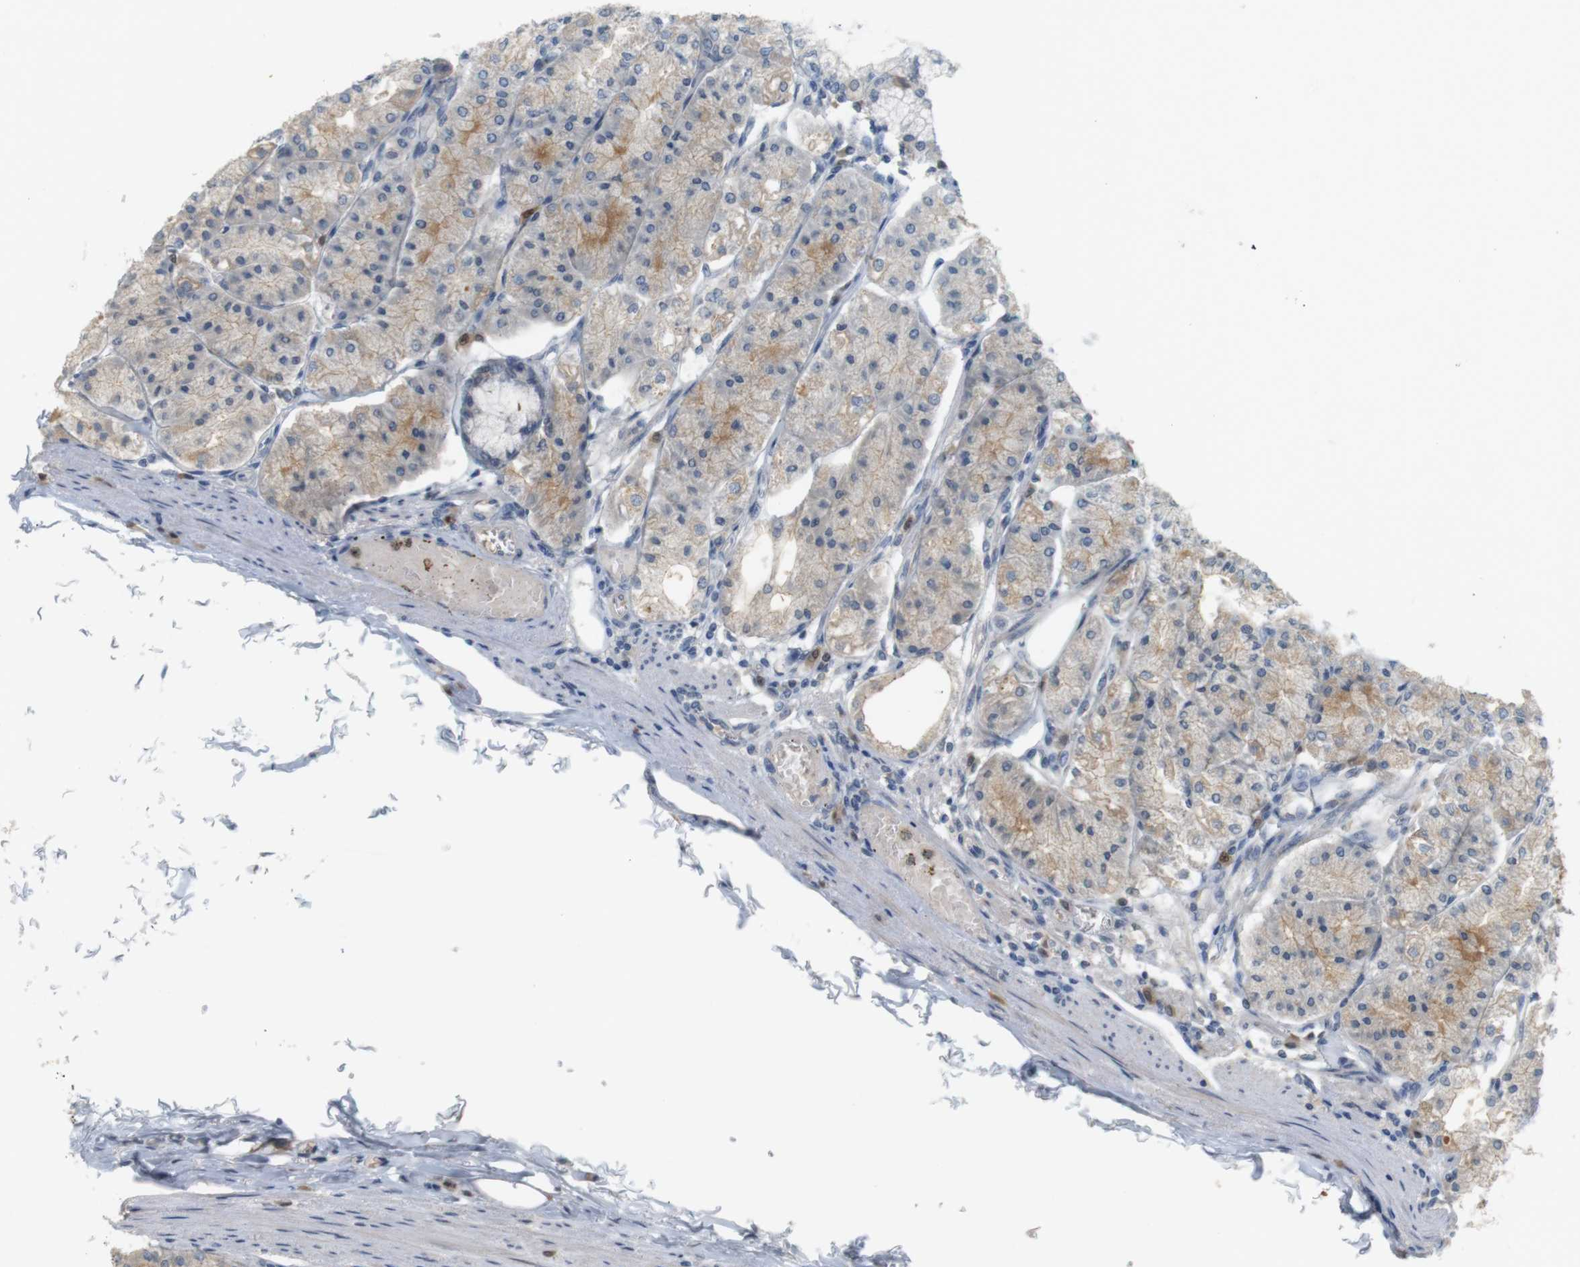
{"staining": {"intensity": "strong", "quantity": "<25%", "location": "cytoplasmic/membranous"}, "tissue": "stomach", "cell_type": "Glandular cells", "image_type": "normal", "snomed": [{"axis": "morphology", "description": "Normal tissue, NOS"}, {"axis": "topography", "description": "Stomach, lower"}], "caption": "A high-resolution photomicrograph shows IHC staining of benign stomach, which demonstrates strong cytoplasmic/membranous expression in about <25% of glandular cells.", "gene": "CREB3L2", "patient": {"sex": "male", "age": 71}}